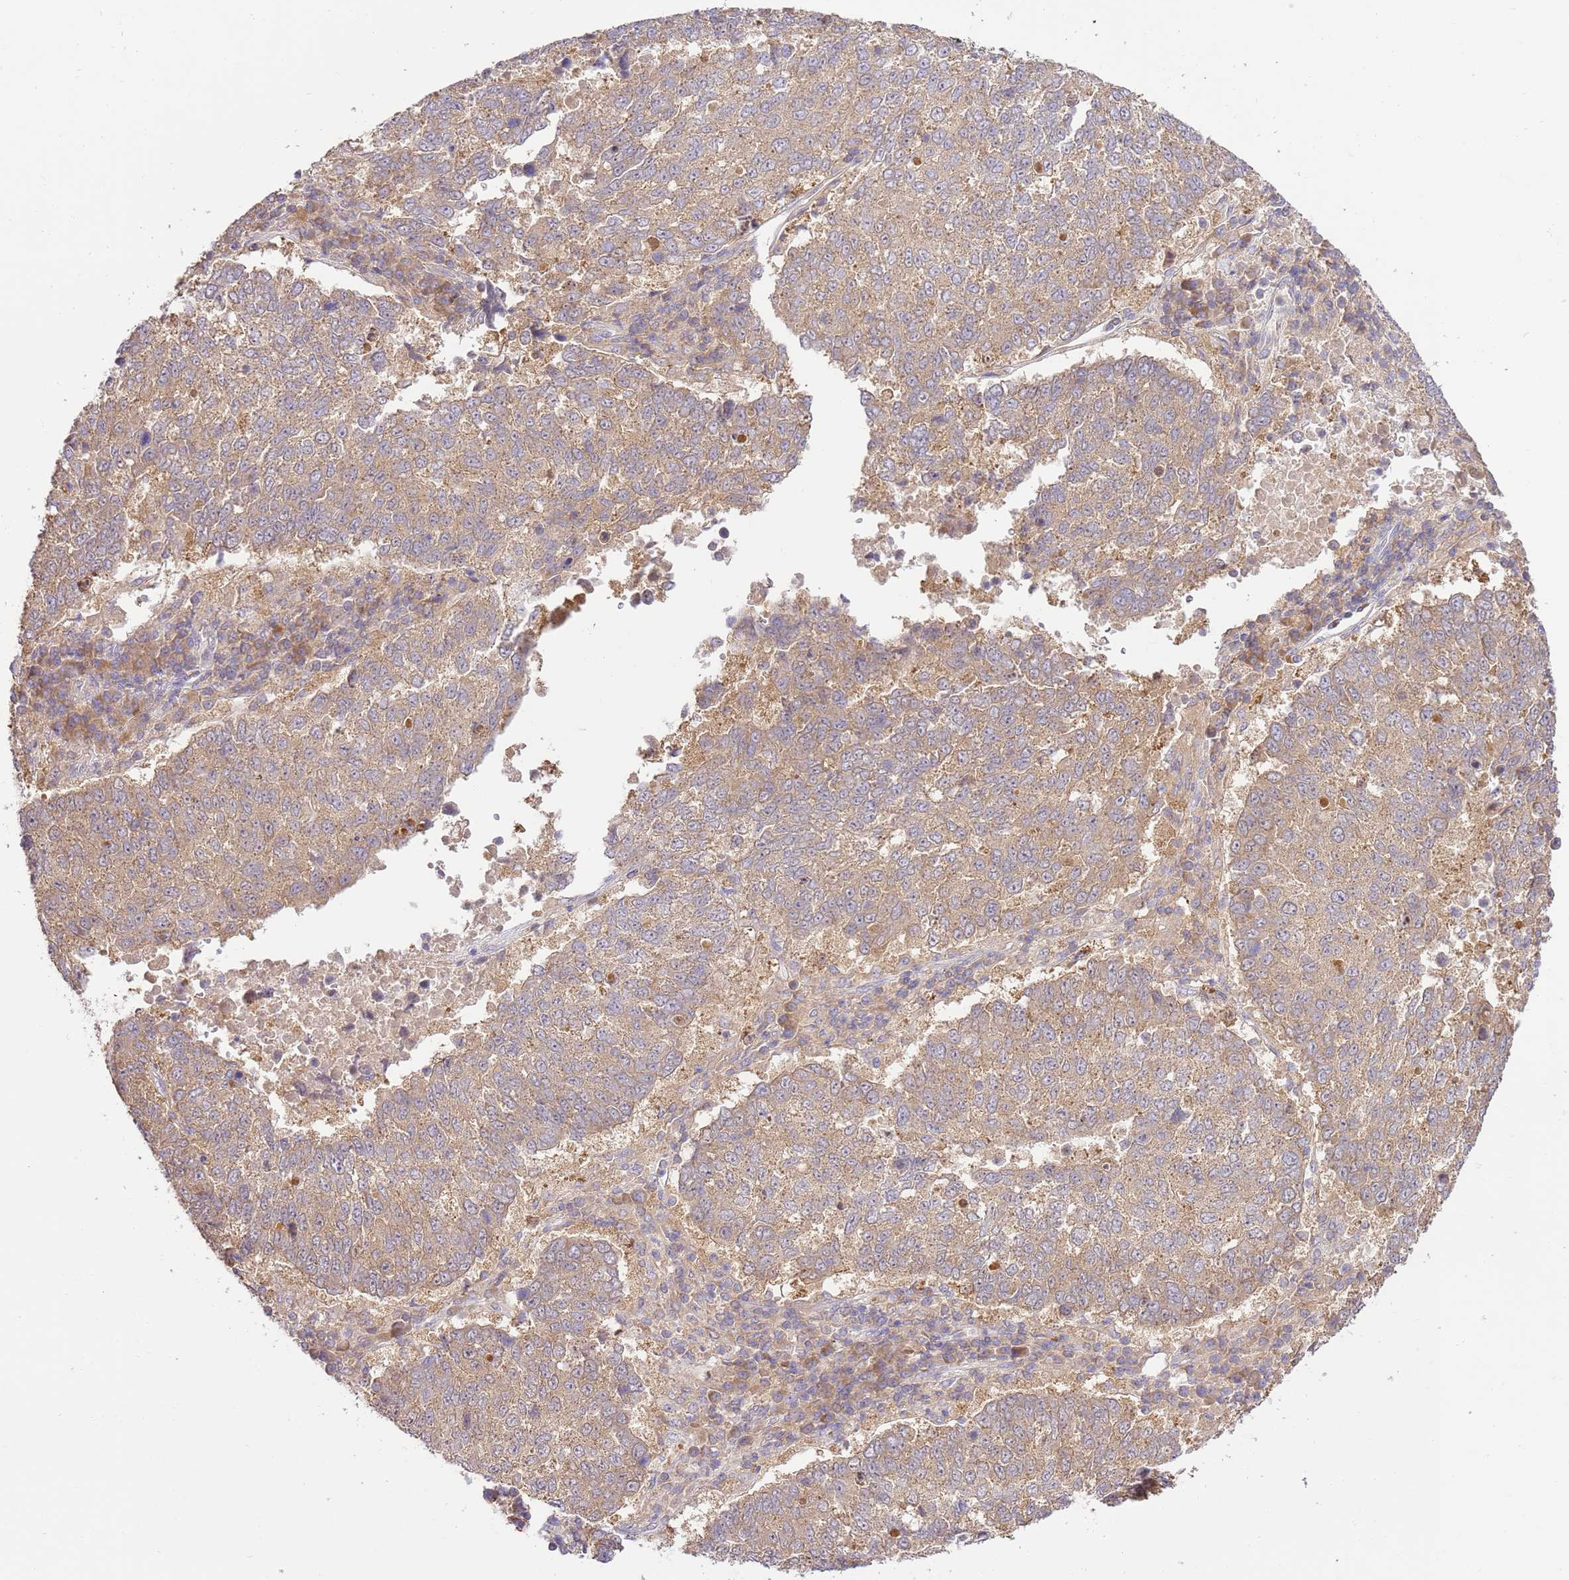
{"staining": {"intensity": "weak", "quantity": ">75%", "location": "cytoplasmic/membranous"}, "tissue": "lung cancer", "cell_type": "Tumor cells", "image_type": "cancer", "snomed": [{"axis": "morphology", "description": "Squamous cell carcinoma, NOS"}, {"axis": "topography", "description": "Lung"}], "caption": "A brown stain highlights weak cytoplasmic/membranous positivity of a protein in human lung cancer tumor cells.", "gene": "GAREM1", "patient": {"sex": "male", "age": 73}}